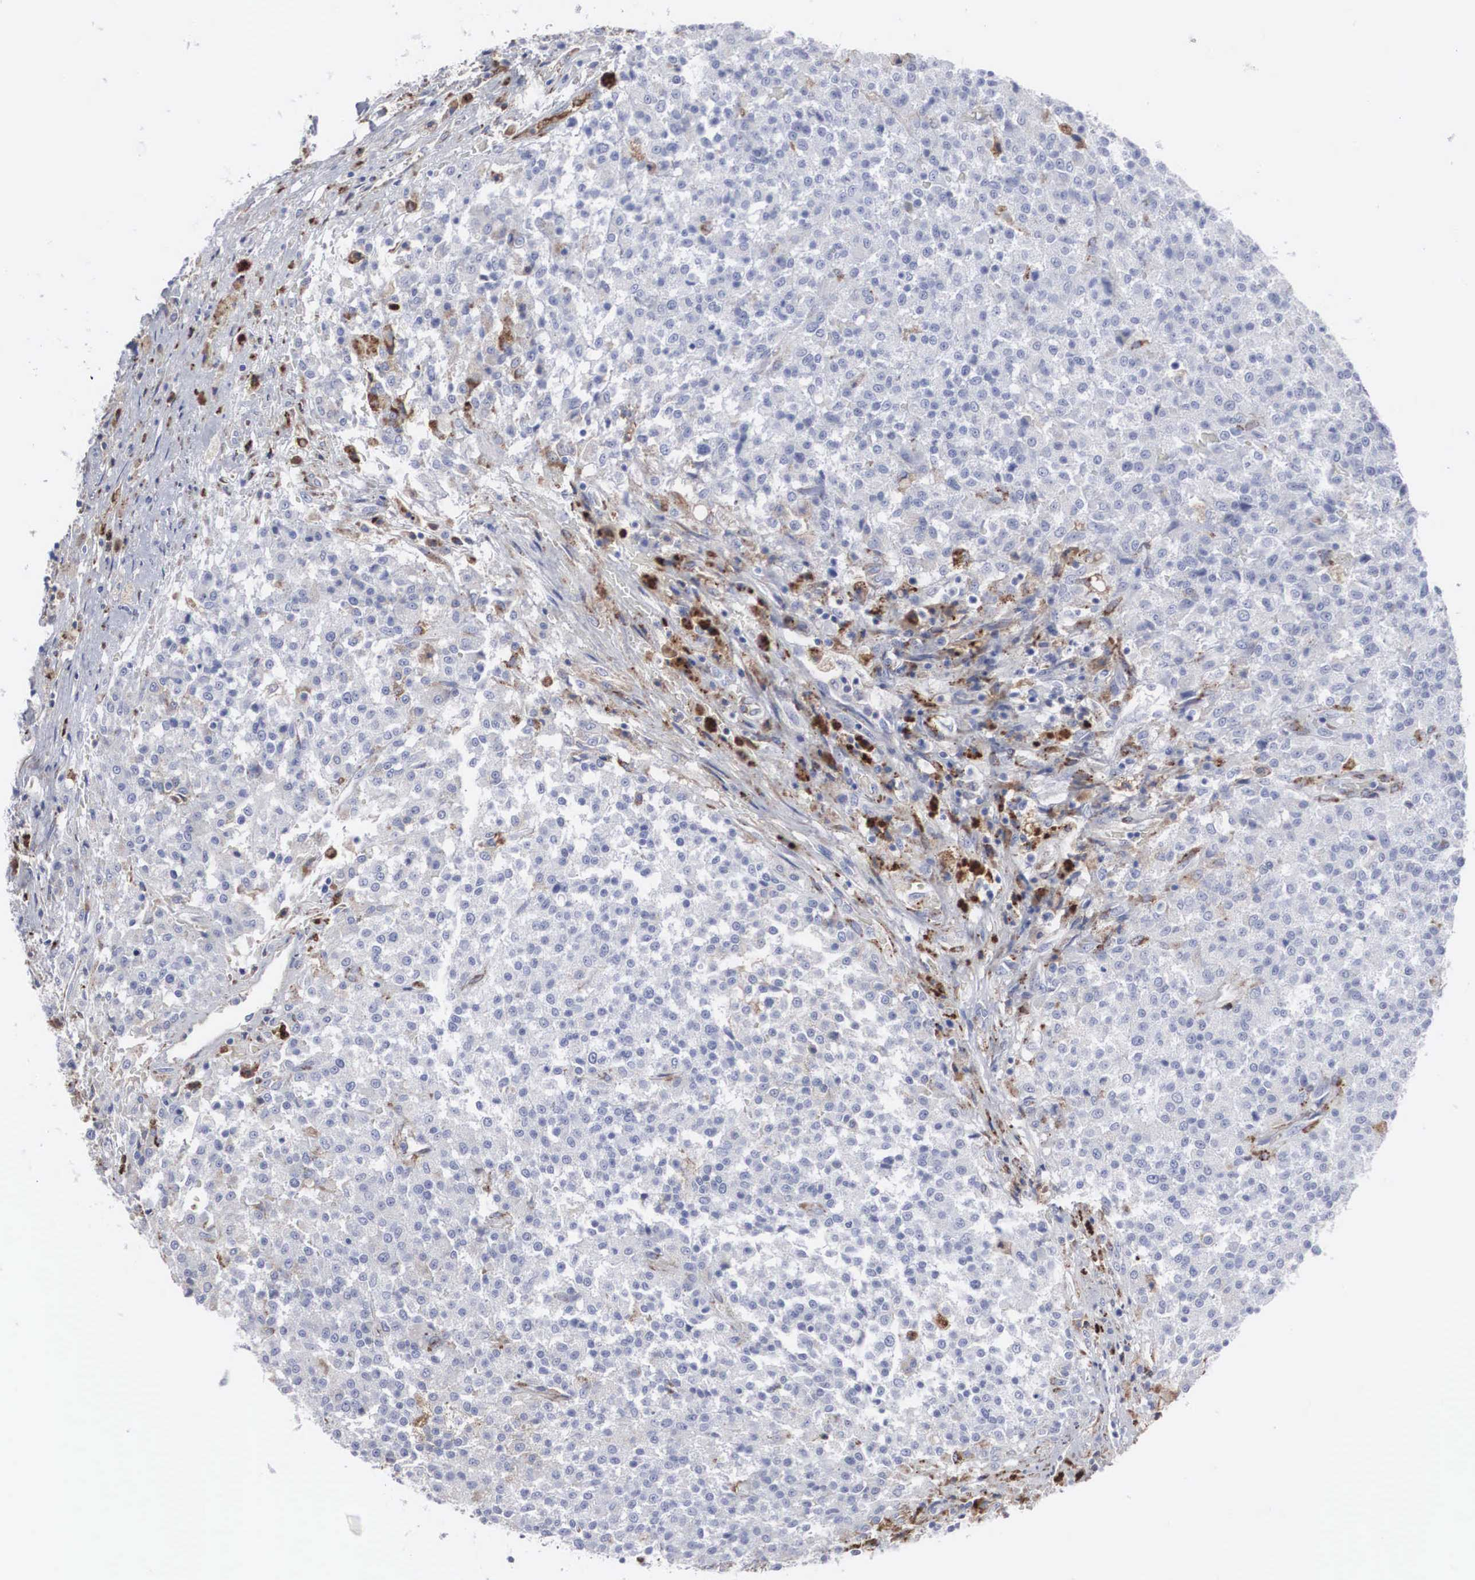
{"staining": {"intensity": "moderate", "quantity": "<25%", "location": "cytoplasmic/membranous"}, "tissue": "testis cancer", "cell_type": "Tumor cells", "image_type": "cancer", "snomed": [{"axis": "morphology", "description": "Seminoma, NOS"}, {"axis": "topography", "description": "Testis"}], "caption": "Human testis cancer (seminoma) stained with a brown dye reveals moderate cytoplasmic/membranous positive expression in about <25% of tumor cells.", "gene": "LGALS3BP", "patient": {"sex": "male", "age": 59}}